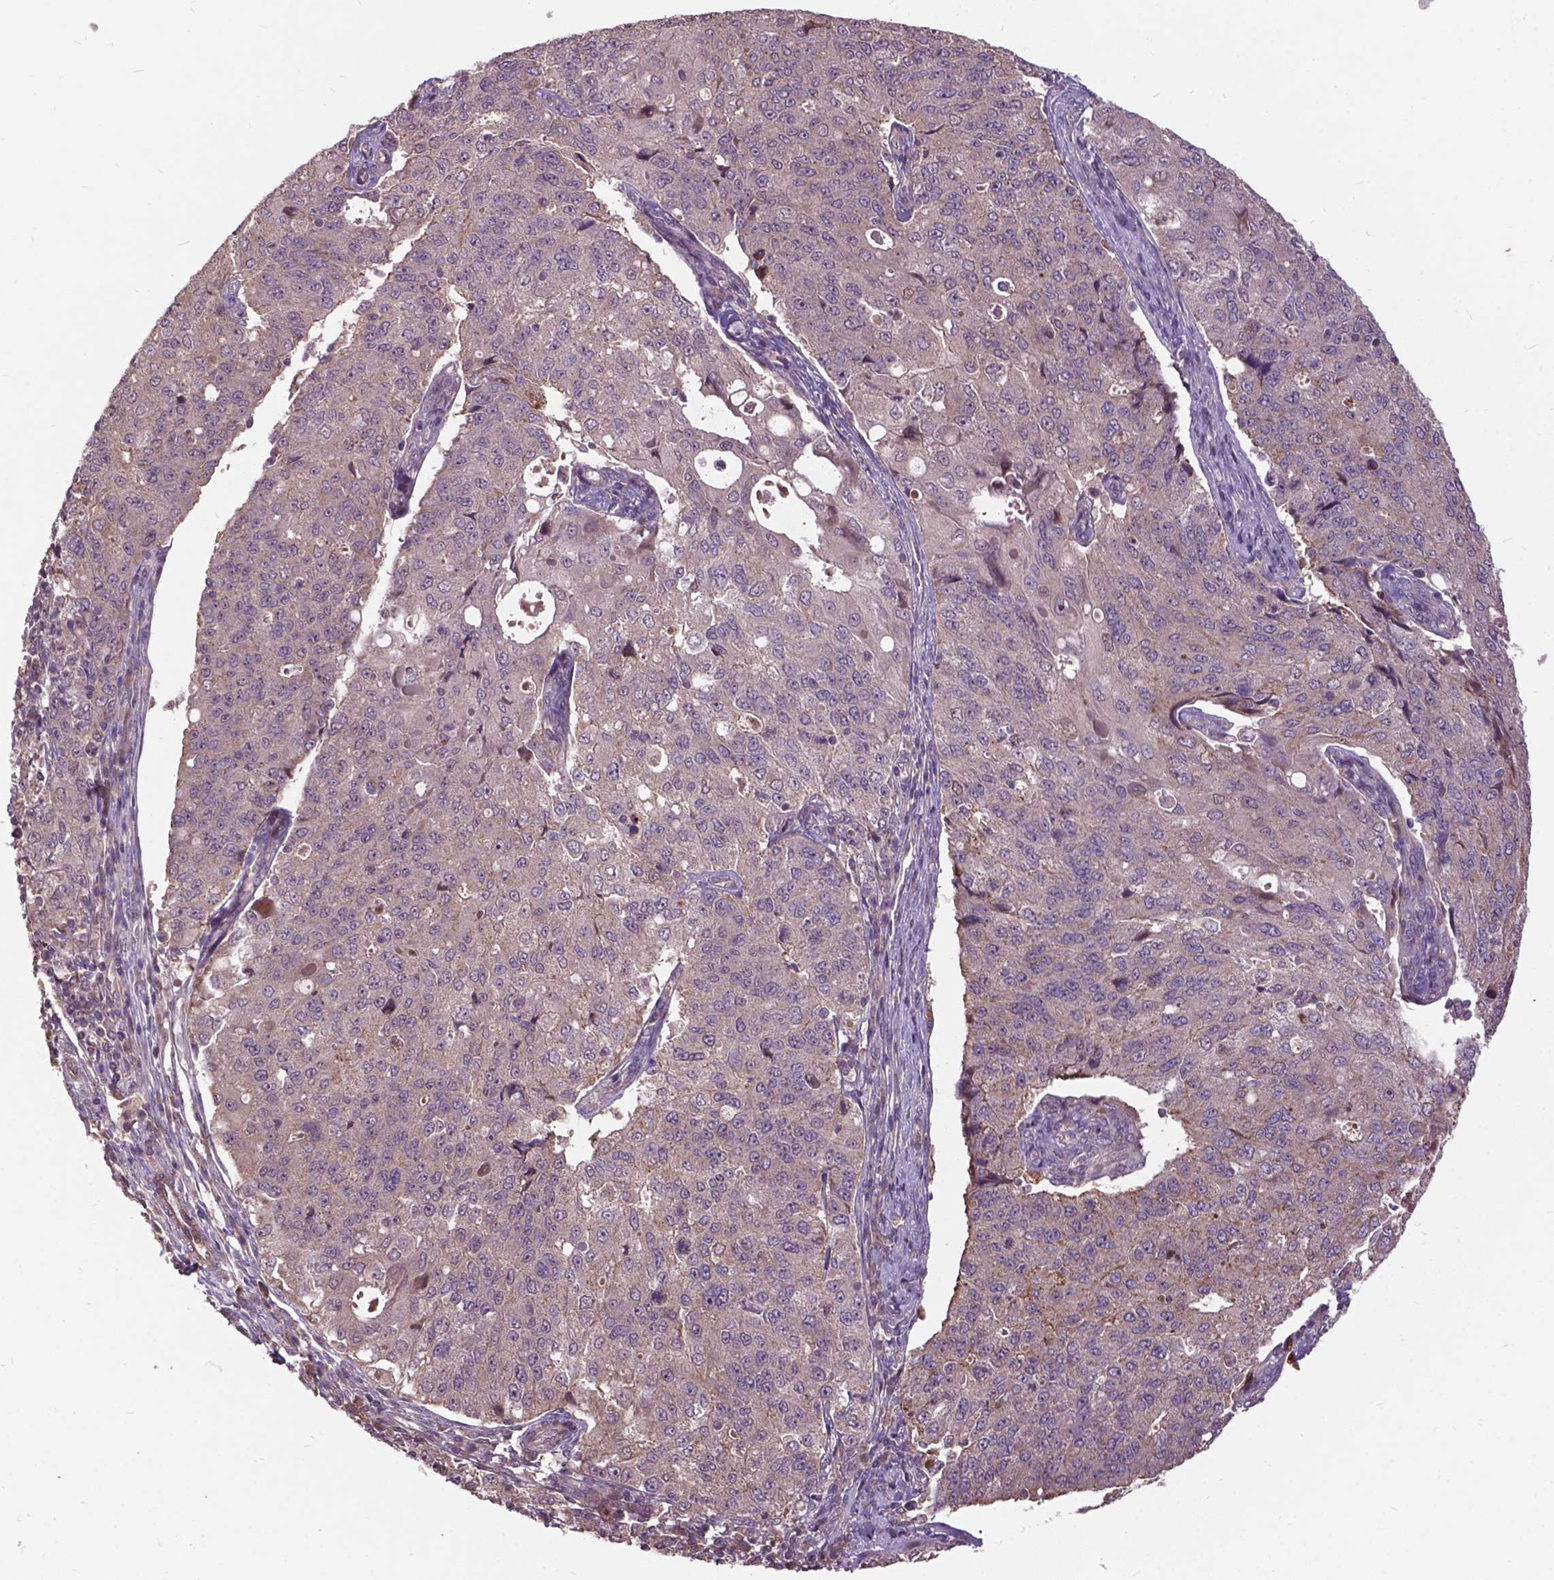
{"staining": {"intensity": "negative", "quantity": "none", "location": "none"}, "tissue": "endometrial cancer", "cell_type": "Tumor cells", "image_type": "cancer", "snomed": [{"axis": "morphology", "description": "Adenocarcinoma, NOS"}, {"axis": "topography", "description": "Endometrium"}], "caption": "A high-resolution photomicrograph shows immunohistochemistry (IHC) staining of endometrial cancer (adenocarcinoma), which demonstrates no significant positivity in tumor cells.", "gene": "AP1S3", "patient": {"sex": "female", "age": 43}}